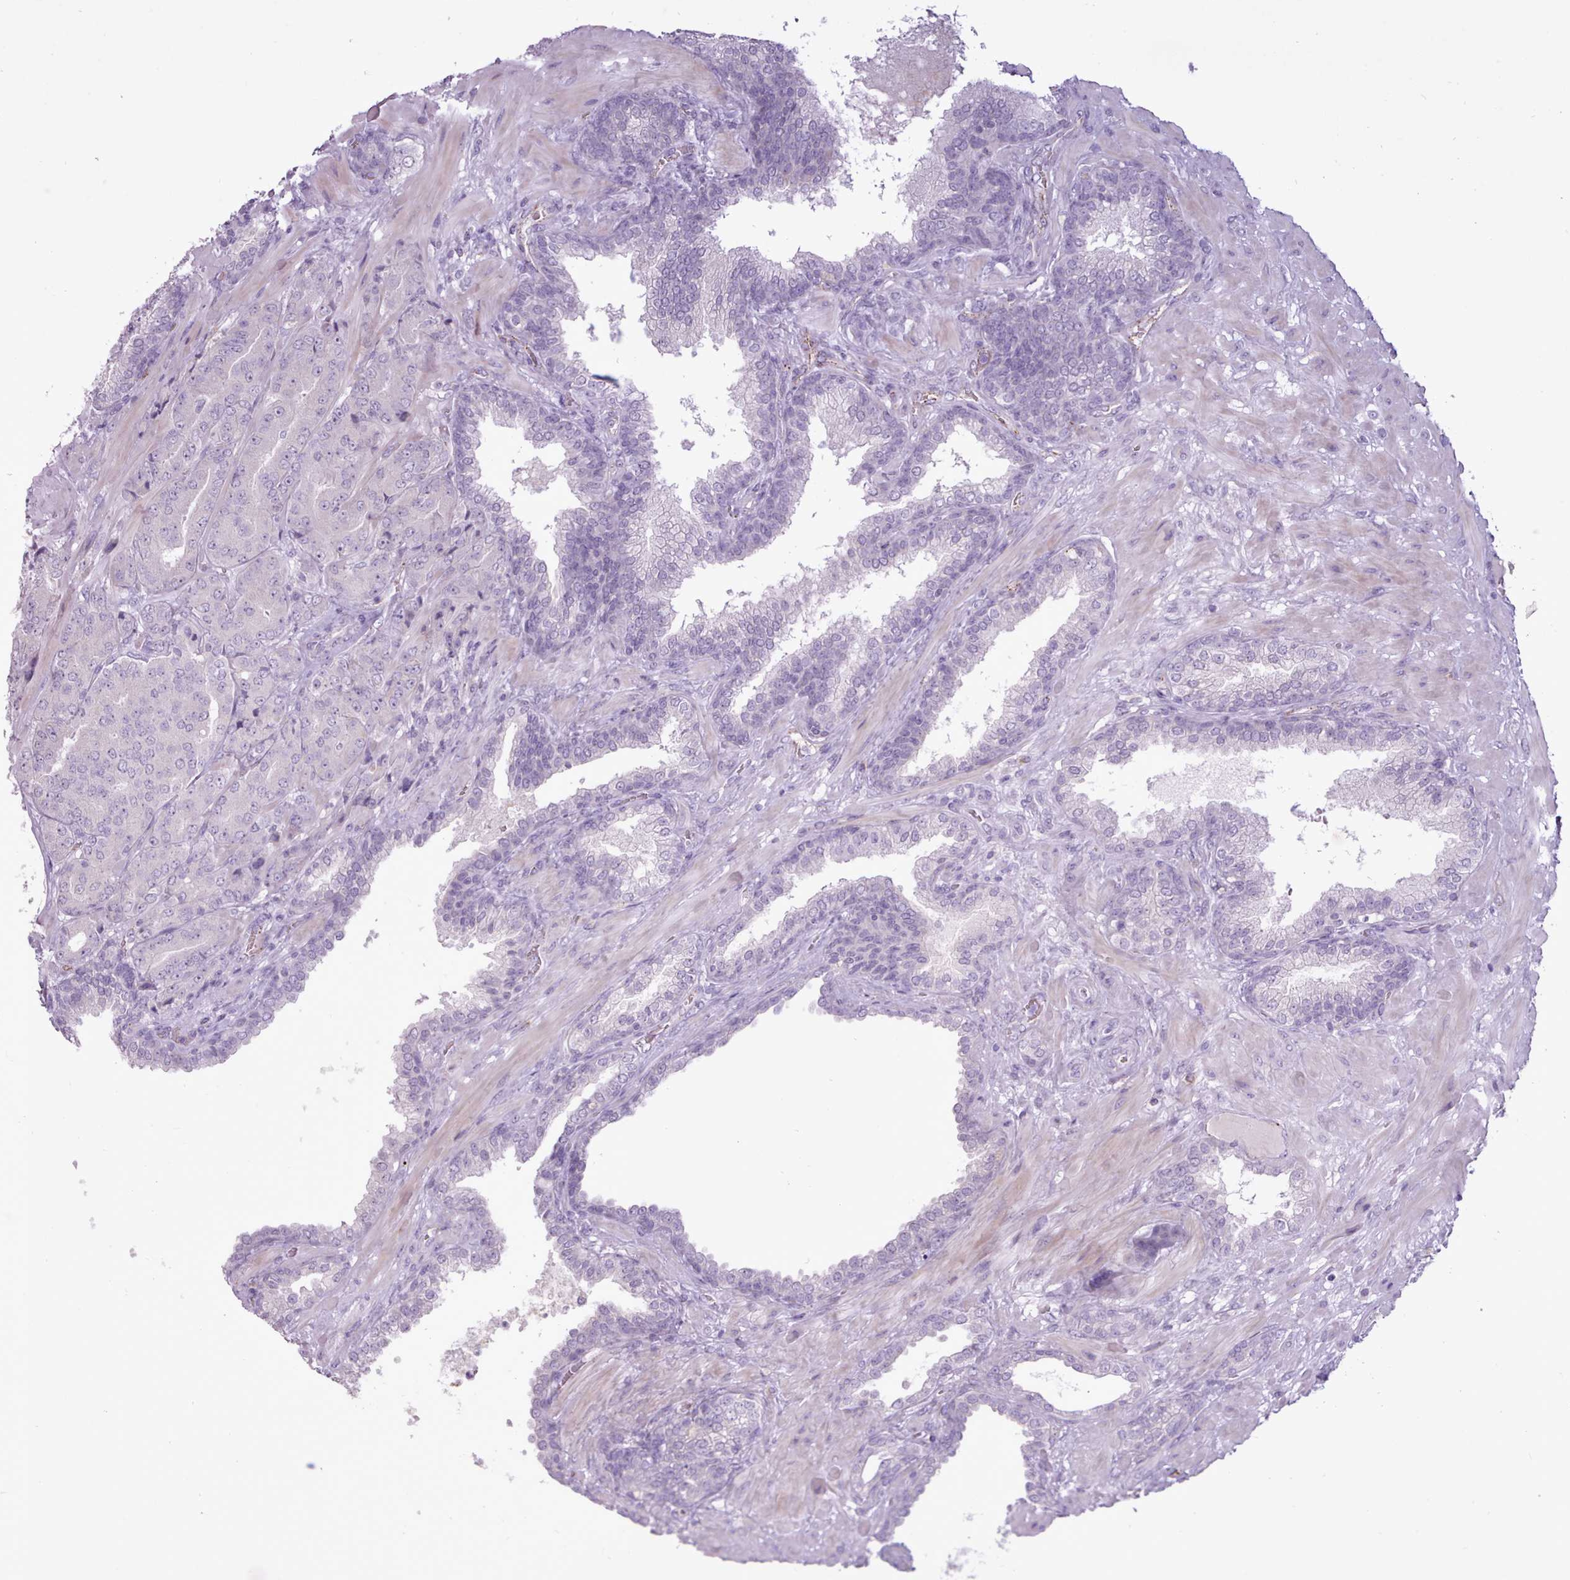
{"staining": {"intensity": "negative", "quantity": "none", "location": "none"}, "tissue": "prostate cancer", "cell_type": "Tumor cells", "image_type": "cancer", "snomed": [{"axis": "morphology", "description": "Adenocarcinoma, High grade"}, {"axis": "topography", "description": "Prostate"}], "caption": "The histopathology image demonstrates no staining of tumor cells in prostate cancer (adenocarcinoma (high-grade)).", "gene": "ATRAID", "patient": {"sex": "male", "age": 63}}